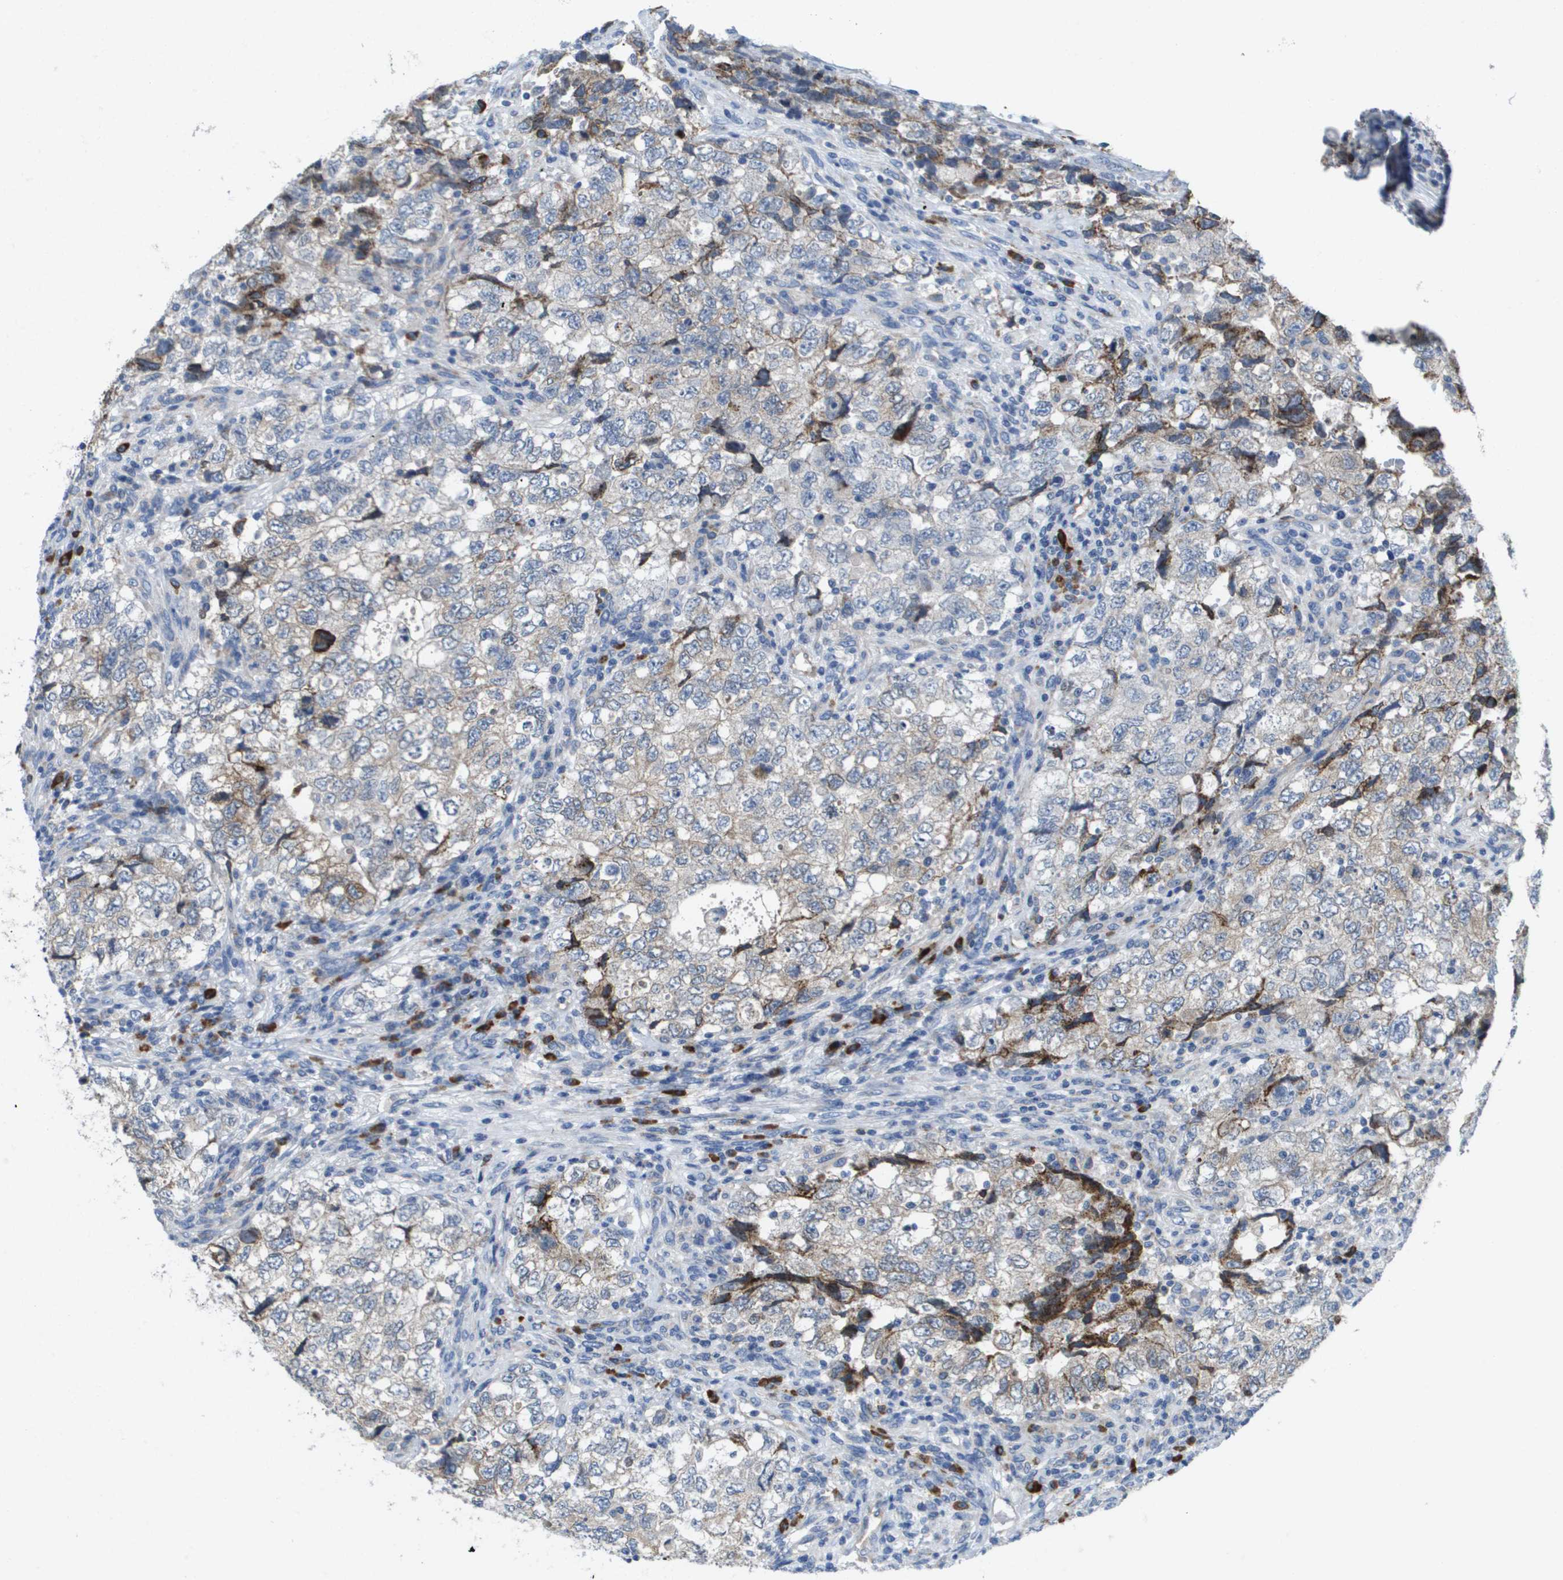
{"staining": {"intensity": "weak", "quantity": "<25%", "location": "cytoplasmic/membranous"}, "tissue": "testis cancer", "cell_type": "Tumor cells", "image_type": "cancer", "snomed": [{"axis": "morphology", "description": "Carcinoma, Embryonal, NOS"}, {"axis": "topography", "description": "Testis"}], "caption": "Immunohistochemistry micrograph of neoplastic tissue: human embryonal carcinoma (testis) stained with DAB (3,3'-diaminobenzidine) demonstrates no significant protein positivity in tumor cells.", "gene": "CD3G", "patient": {"sex": "male", "age": 36}}